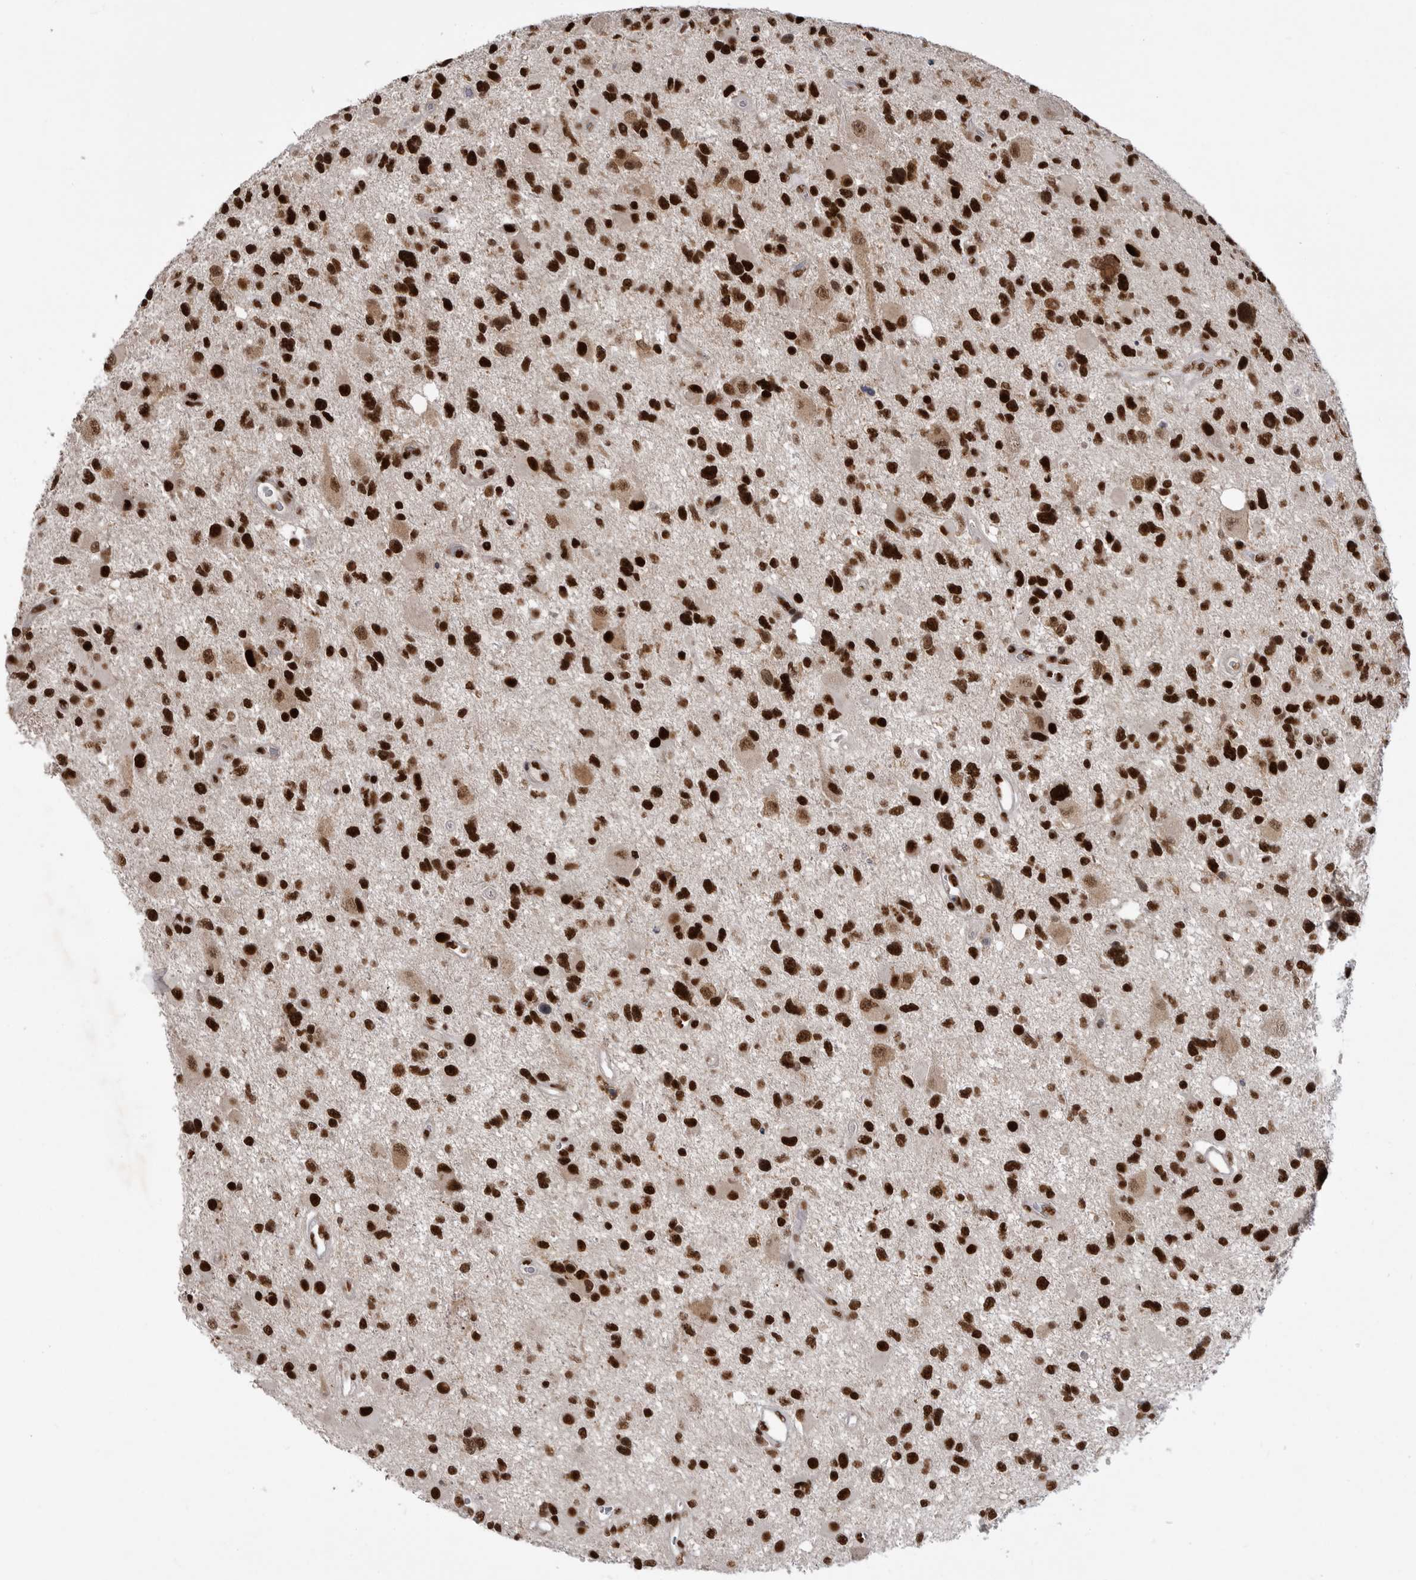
{"staining": {"intensity": "strong", "quantity": ">75%", "location": "nuclear"}, "tissue": "glioma", "cell_type": "Tumor cells", "image_type": "cancer", "snomed": [{"axis": "morphology", "description": "Glioma, malignant, High grade"}, {"axis": "topography", "description": "Brain"}], "caption": "Immunohistochemical staining of human high-grade glioma (malignant) reveals high levels of strong nuclear positivity in approximately >75% of tumor cells. The staining is performed using DAB brown chromogen to label protein expression. The nuclei are counter-stained blue using hematoxylin.", "gene": "PPP1R8", "patient": {"sex": "male", "age": 33}}